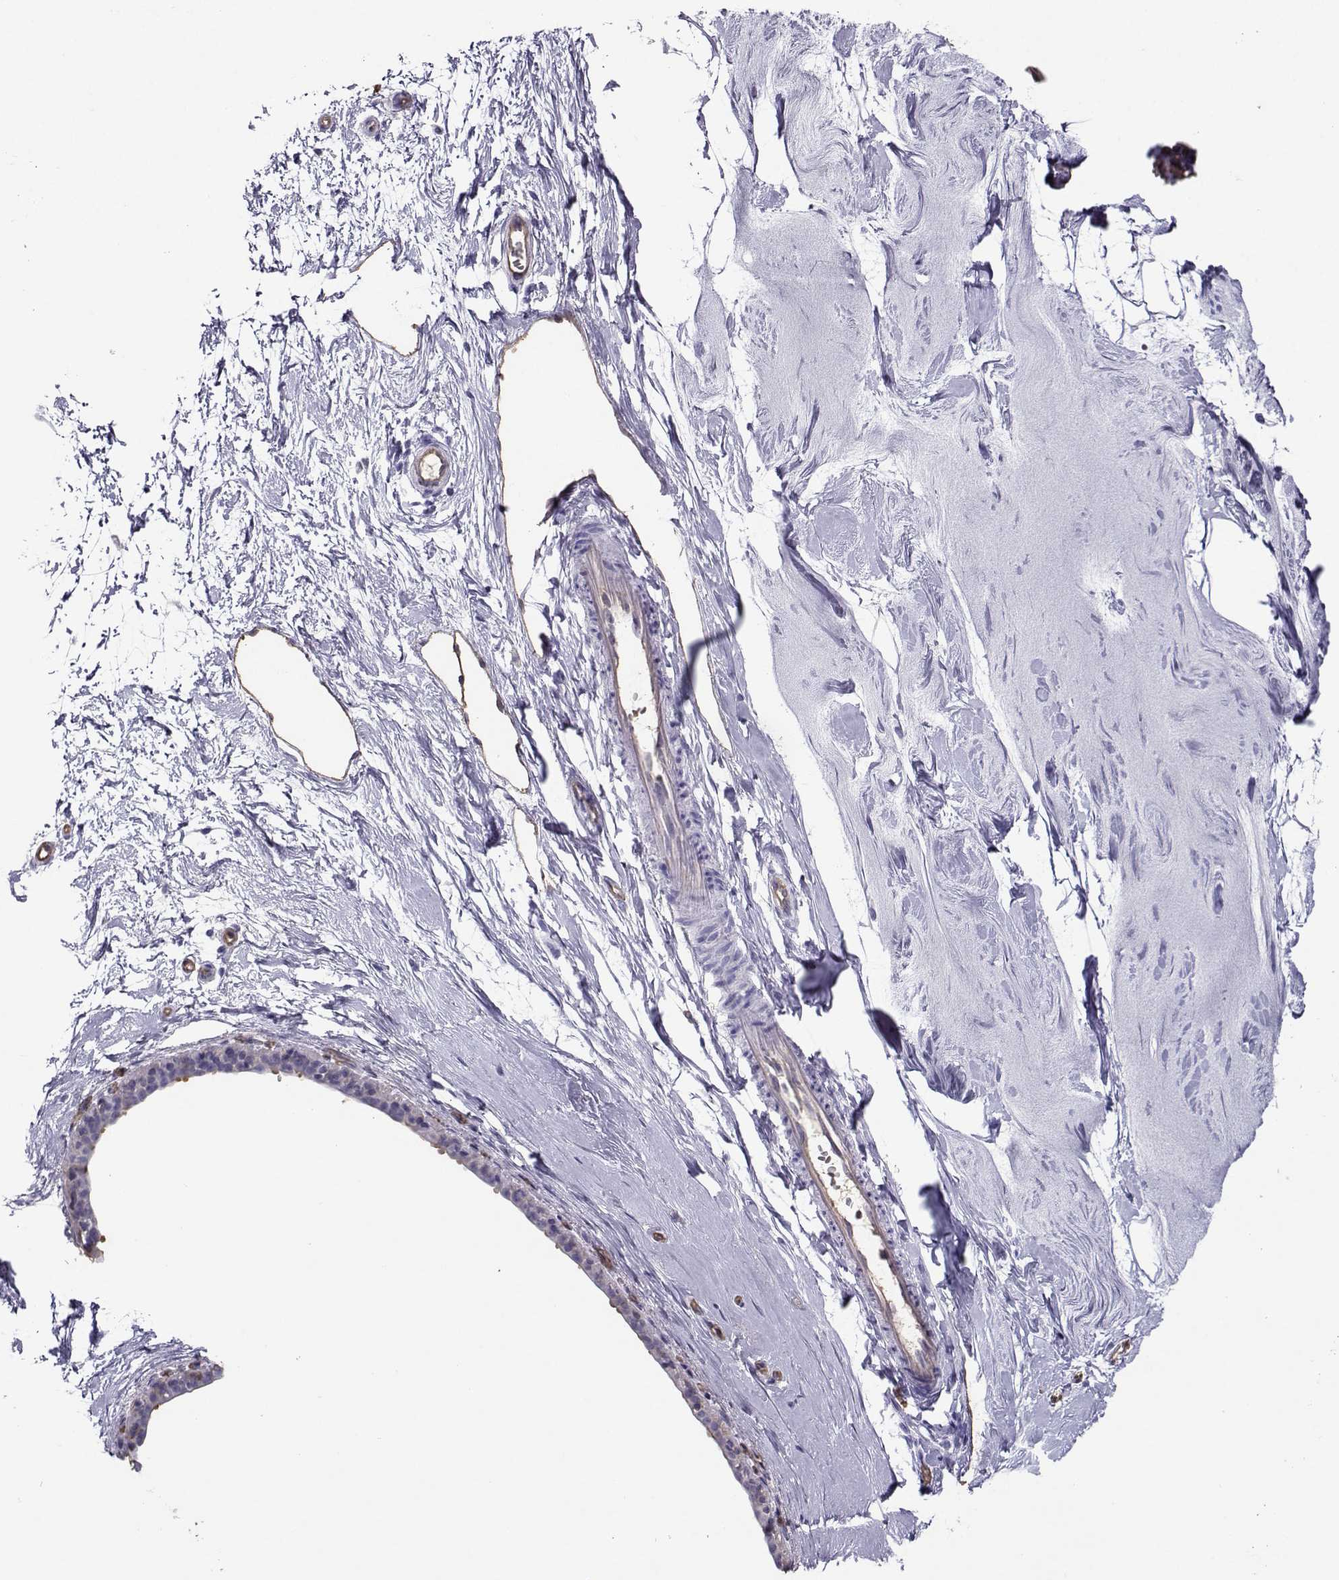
{"staining": {"intensity": "negative", "quantity": "none", "location": "none"}, "tissue": "breast", "cell_type": "Adipocytes", "image_type": "normal", "snomed": [{"axis": "morphology", "description": "Normal tissue, NOS"}, {"axis": "topography", "description": "Breast"}], "caption": "Adipocytes show no significant protein expression in normal breast. (DAB IHC with hematoxylin counter stain).", "gene": "CLUL1", "patient": {"sex": "female", "age": 49}}